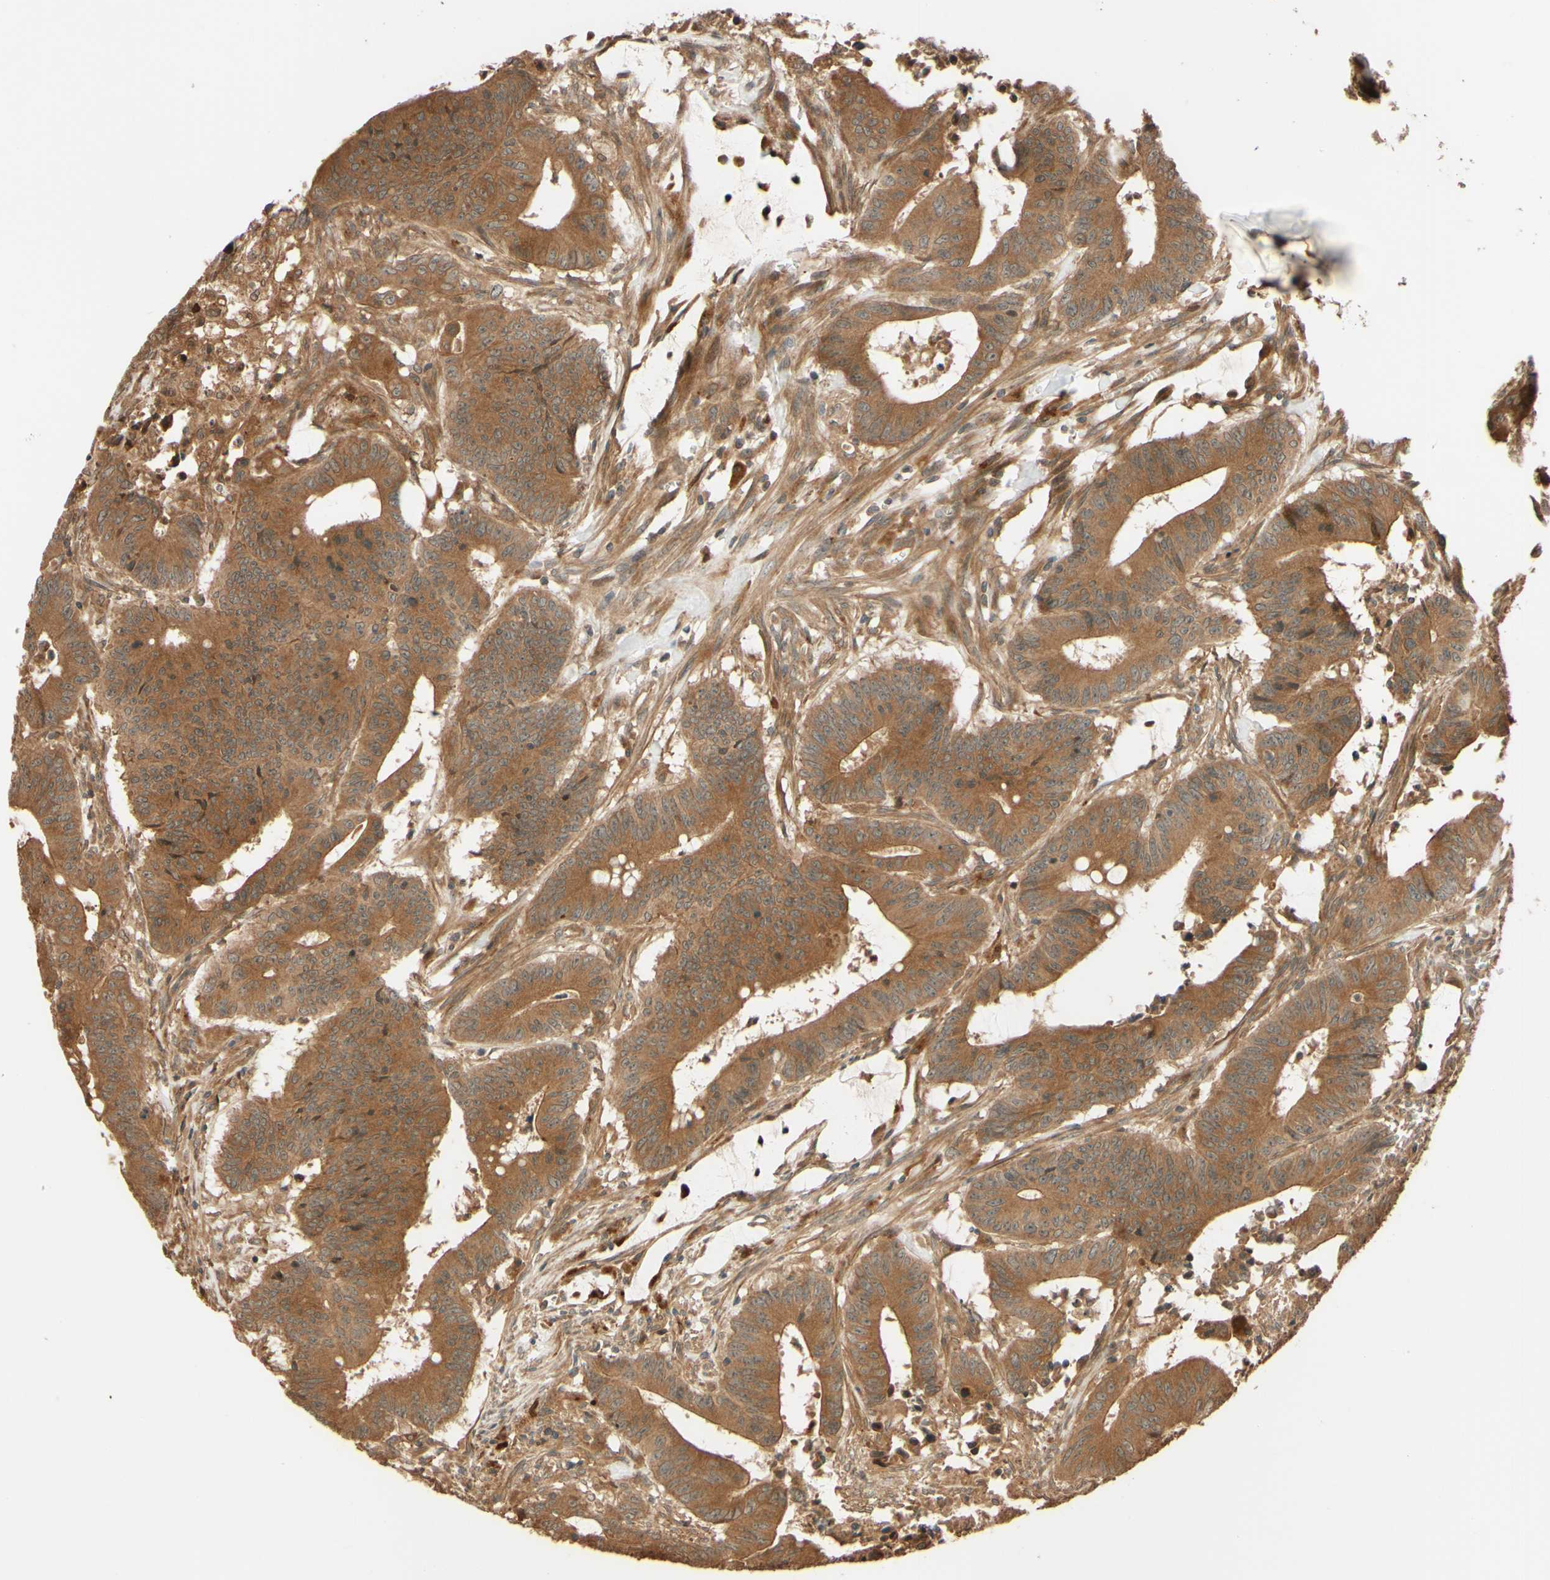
{"staining": {"intensity": "moderate", "quantity": ">75%", "location": "cytoplasmic/membranous"}, "tissue": "colorectal cancer", "cell_type": "Tumor cells", "image_type": "cancer", "snomed": [{"axis": "morphology", "description": "Adenocarcinoma, NOS"}, {"axis": "topography", "description": "Colon"}], "caption": "Moderate cytoplasmic/membranous protein expression is appreciated in approximately >75% of tumor cells in colorectal adenocarcinoma.", "gene": "RNF19A", "patient": {"sex": "male", "age": 45}}